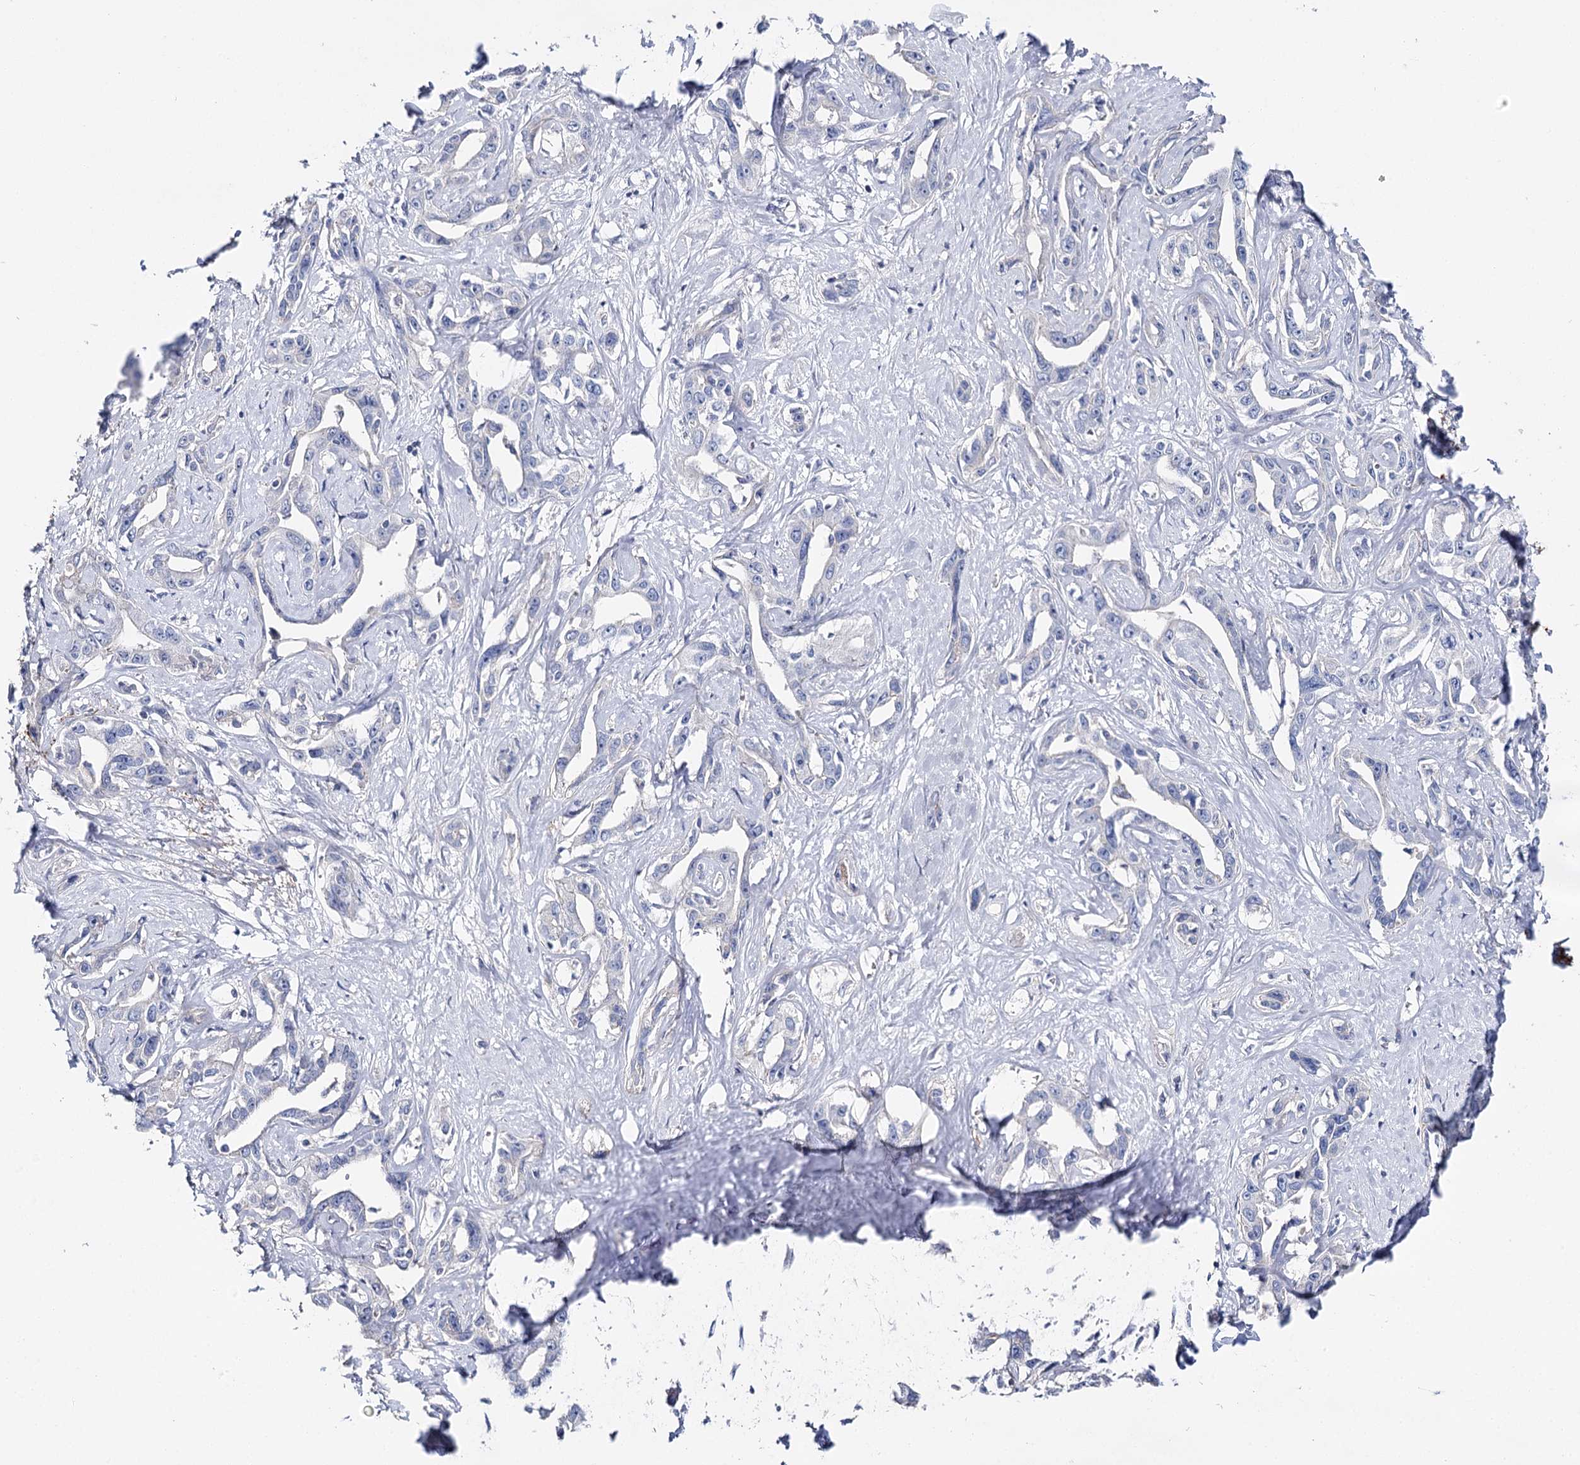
{"staining": {"intensity": "negative", "quantity": "none", "location": "none"}, "tissue": "liver cancer", "cell_type": "Tumor cells", "image_type": "cancer", "snomed": [{"axis": "morphology", "description": "Cholangiocarcinoma"}, {"axis": "topography", "description": "Liver"}], "caption": "High magnification brightfield microscopy of liver cancer (cholangiocarcinoma) stained with DAB (brown) and counterstained with hematoxylin (blue): tumor cells show no significant staining.", "gene": "EPYC", "patient": {"sex": "male", "age": 59}}